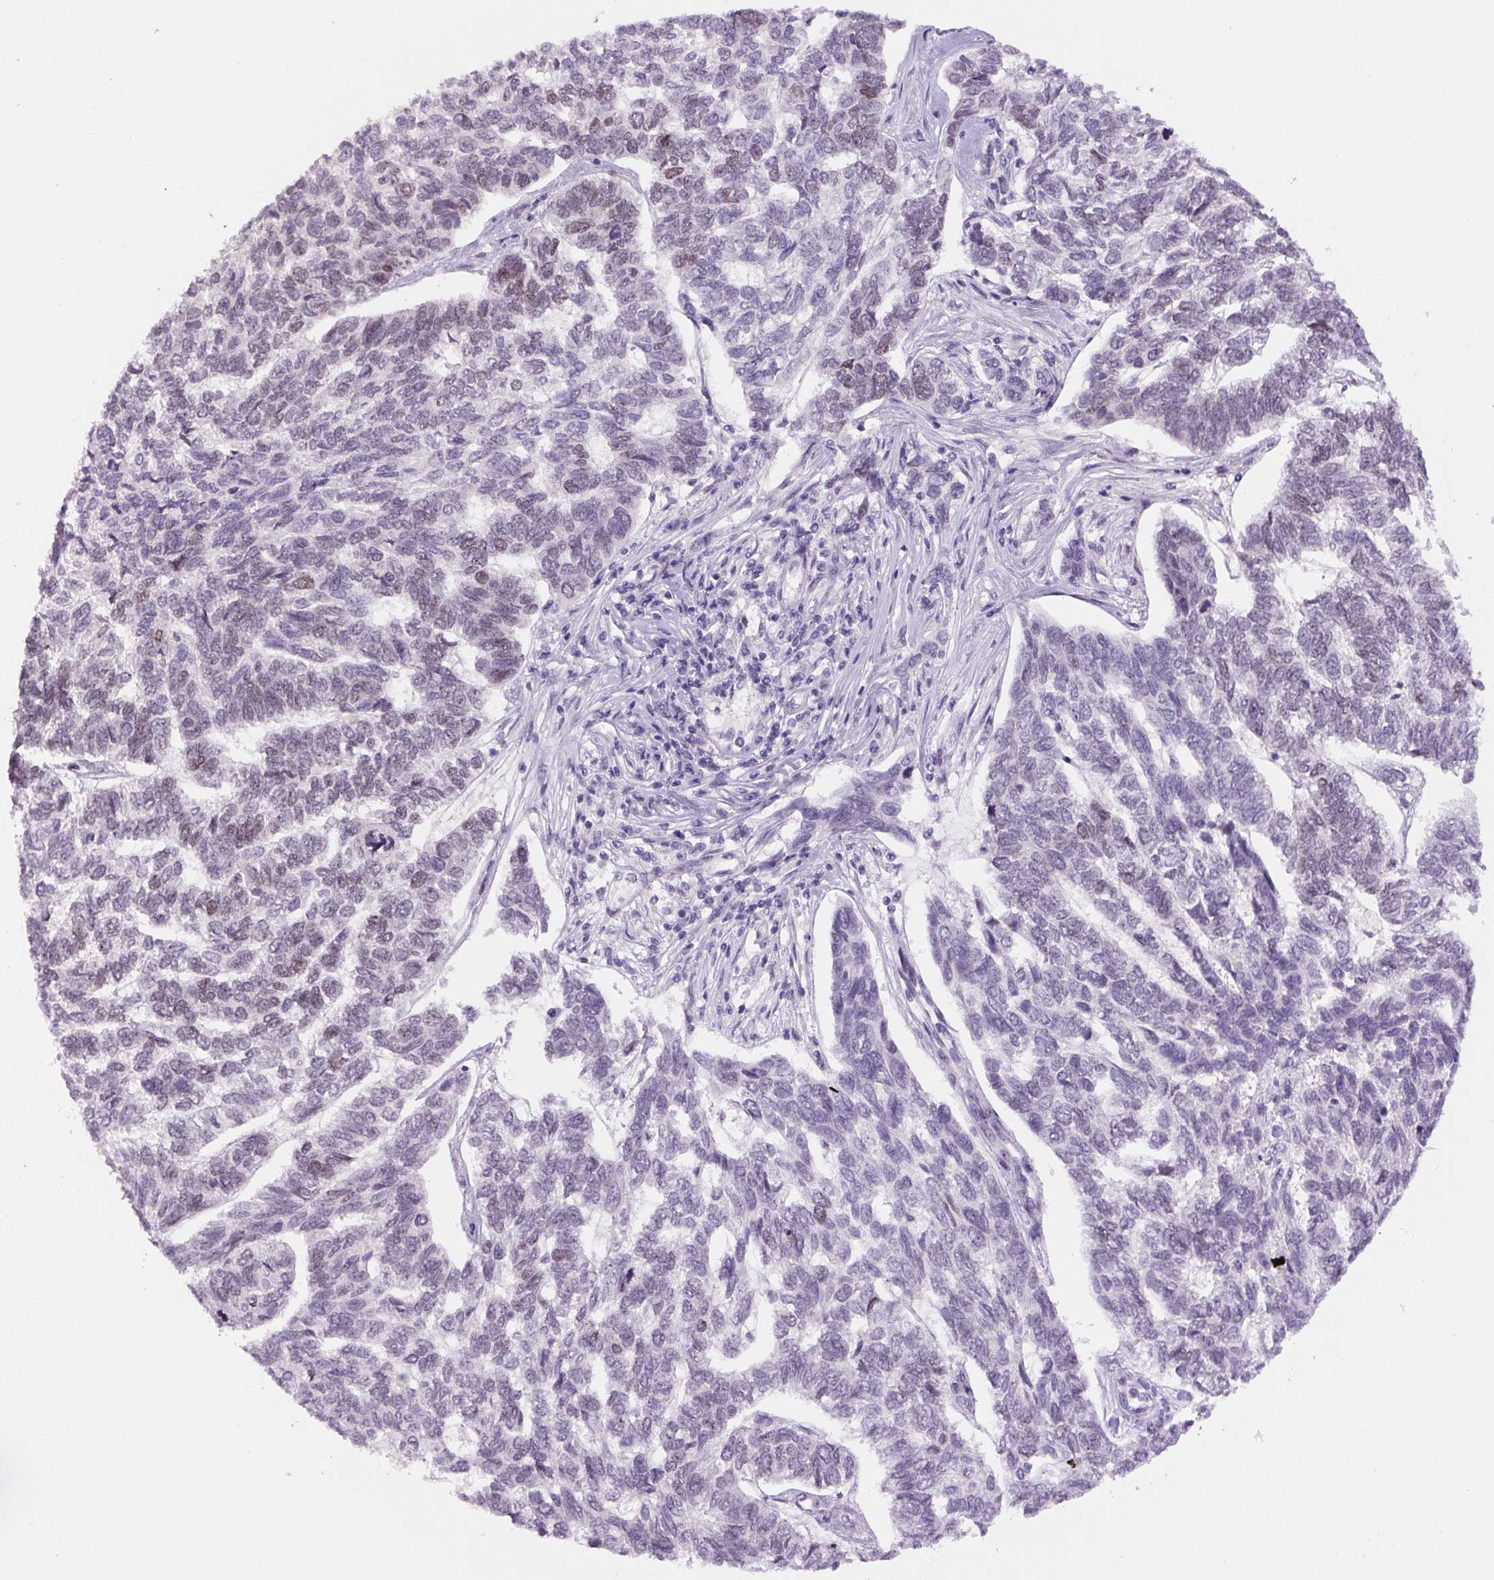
{"staining": {"intensity": "weak", "quantity": "25%-75%", "location": "nuclear"}, "tissue": "skin cancer", "cell_type": "Tumor cells", "image_type": "cancer", "snomed": [{"axis": "morphology", "description": "Basal cell carcinoma"}, {"axis": "topography", "description": "Skin"}], "caption": "Brown immunohistochemical staining in skin cancer (basal cell carcinoma) displays weak nuclear expression in approximately 25%-75% of tumor cells.", "gene": "SIX1", "patient": {"sex": "female", "age": 65}}